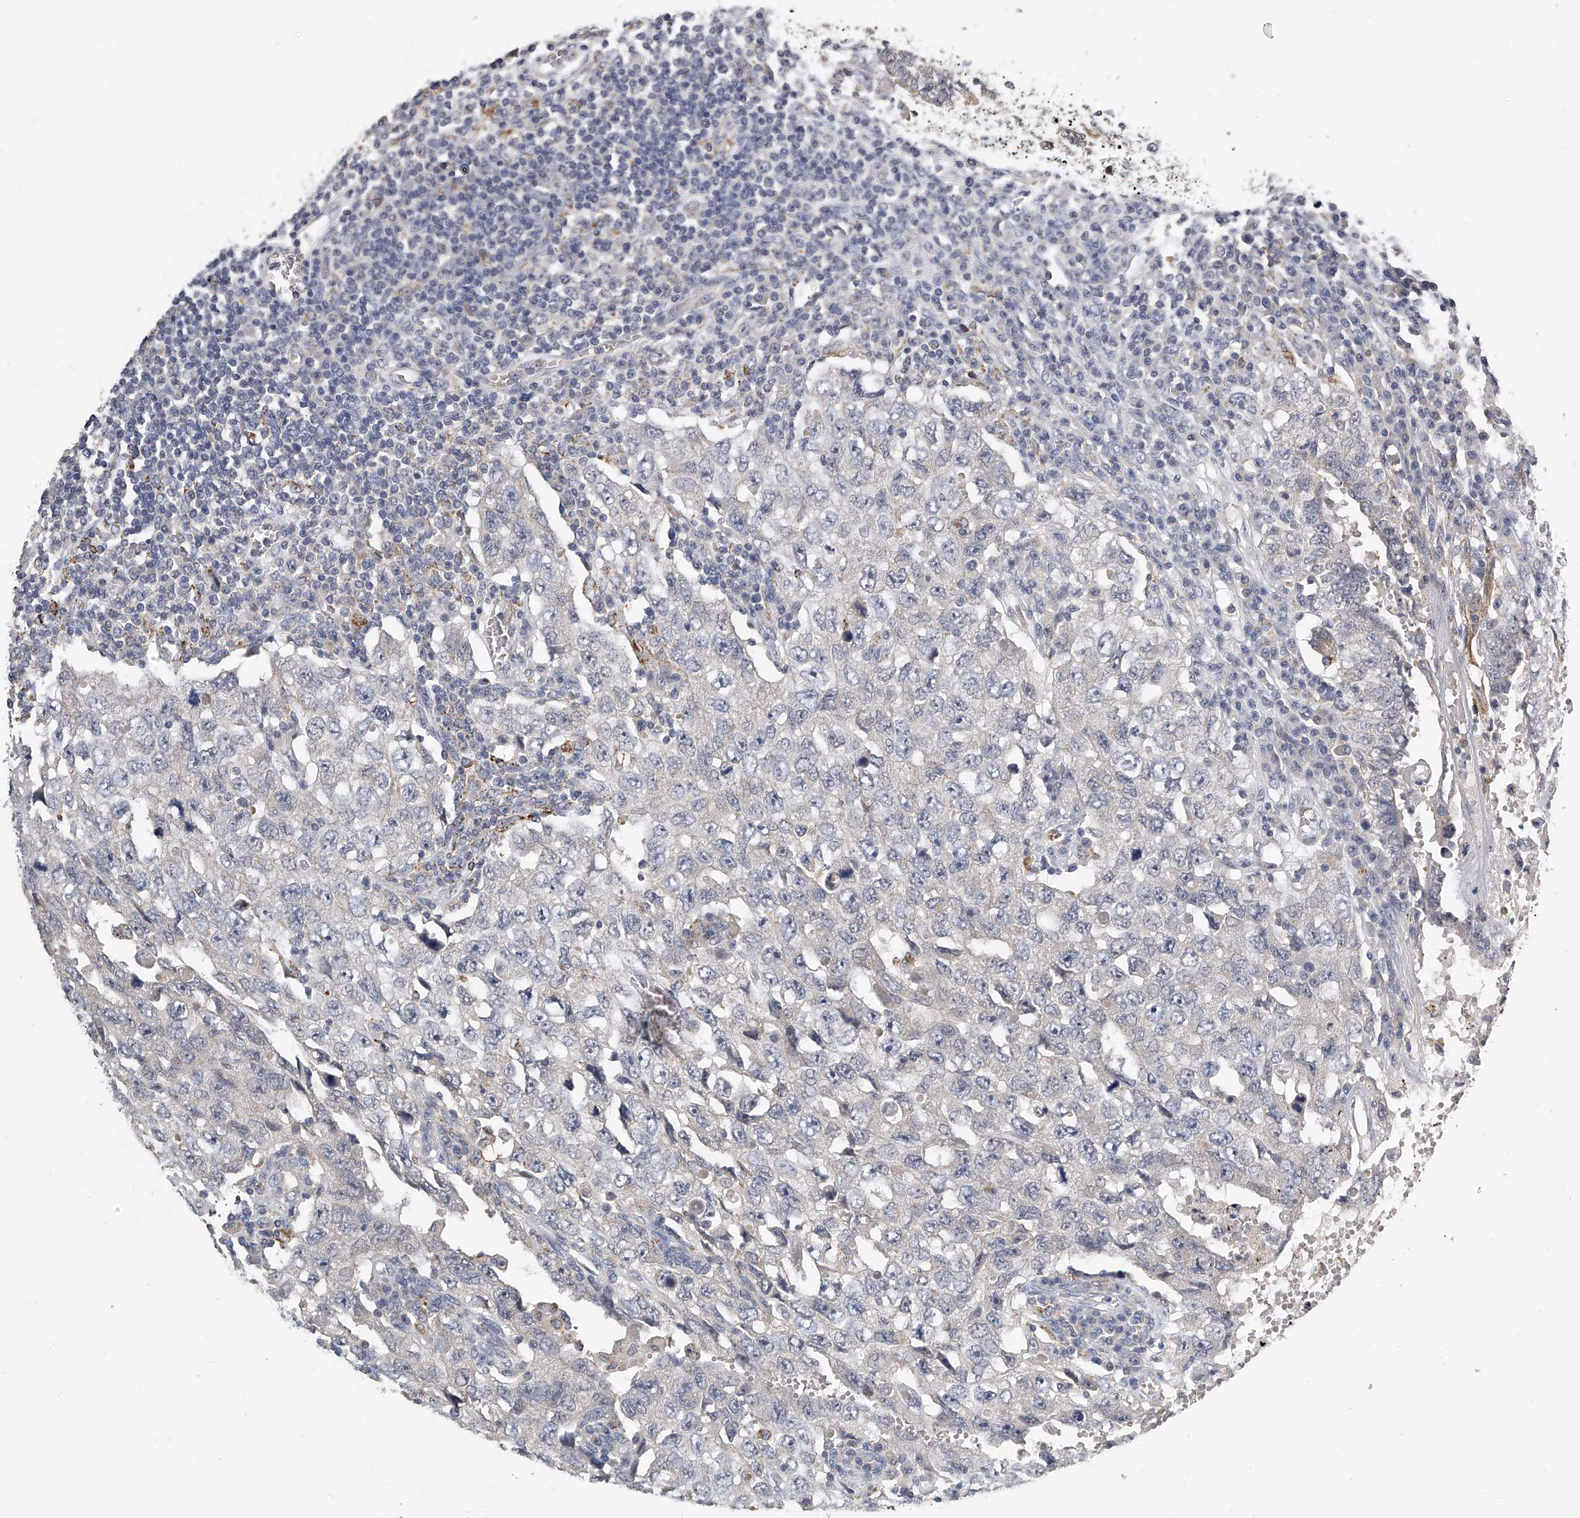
{"staining": {"intensity": "moderate", "quantity": "<25%", "location": "cytoplasmic/membranous"}, "tissue": "testis cancer", "cell_type": "Tumor cells", "image_type": "cancer", "snomed": [{"axis": "morphology", "description": "Carcinoma, Embryonal, NOS"}, {"axis": "topography", "description": "Testis"}], "caption": "This micrograph shows testis embryonal carcinoma stained with immunohistochemistry (IHC) to label a protein in brown. The cytoplasmic/membranous of tumor cells show moderate positivity for the protein. Nuclei are counter-stained blue.", "gene": "KLHL7", "patient": {"sex": "male", "age": 26}}